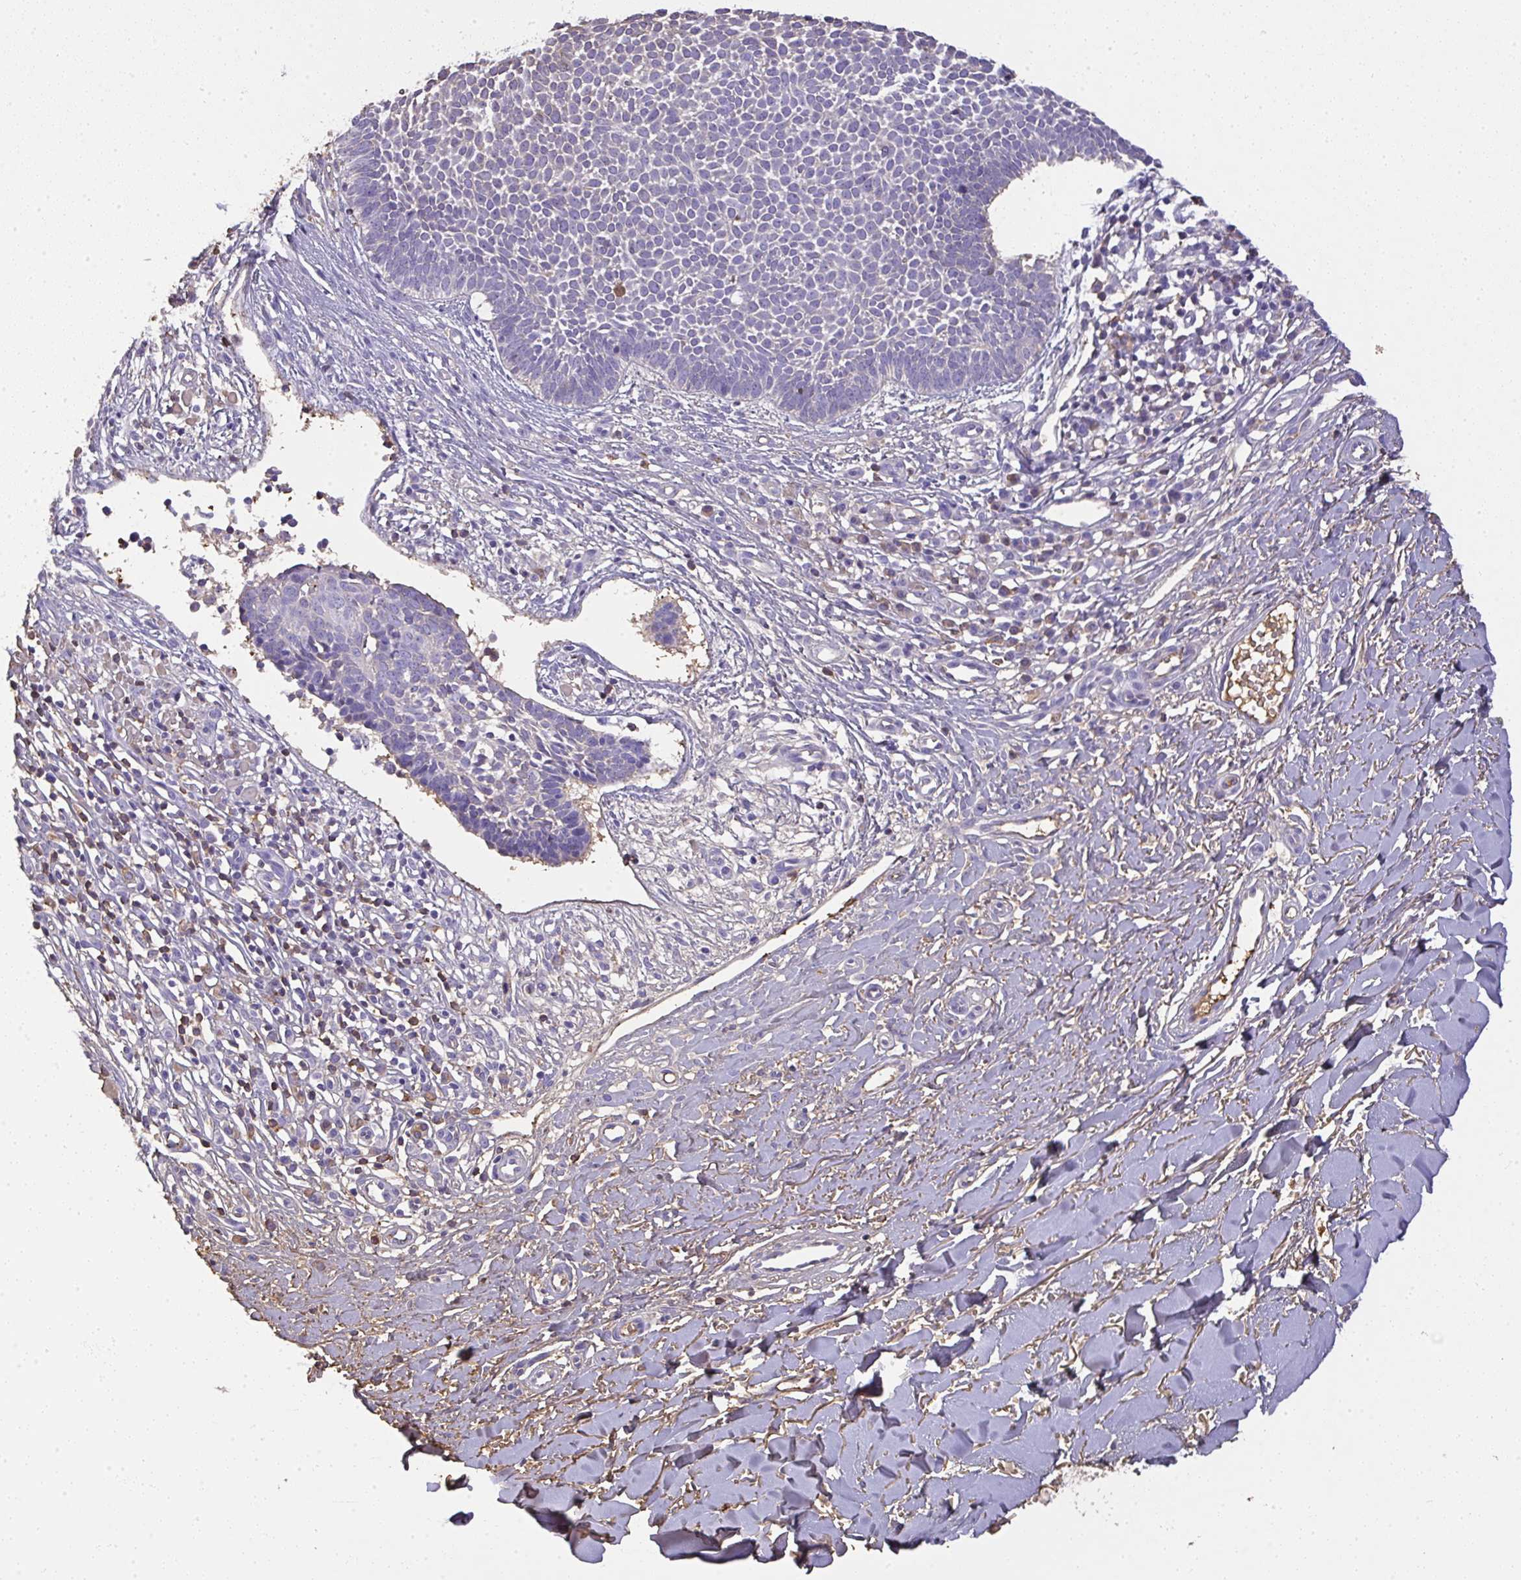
{"staining": {"intensity": "negative", "quantity": "none", "location": "none"}, "tissue": "skin cancer", "cell_type": "Tumor cells", "image_type": "cancer", "snomed": [{"axis": "morphology", "description": "Basal cell carcinoma"}, {"axis": "topography", "description": "Skin"}], "caption": "Image shows no significant protein staining in tumor cells of basal cell carcinoma (skin).", "gene": "SMYD5", "patient": {"sex": "male", "age": 49}}